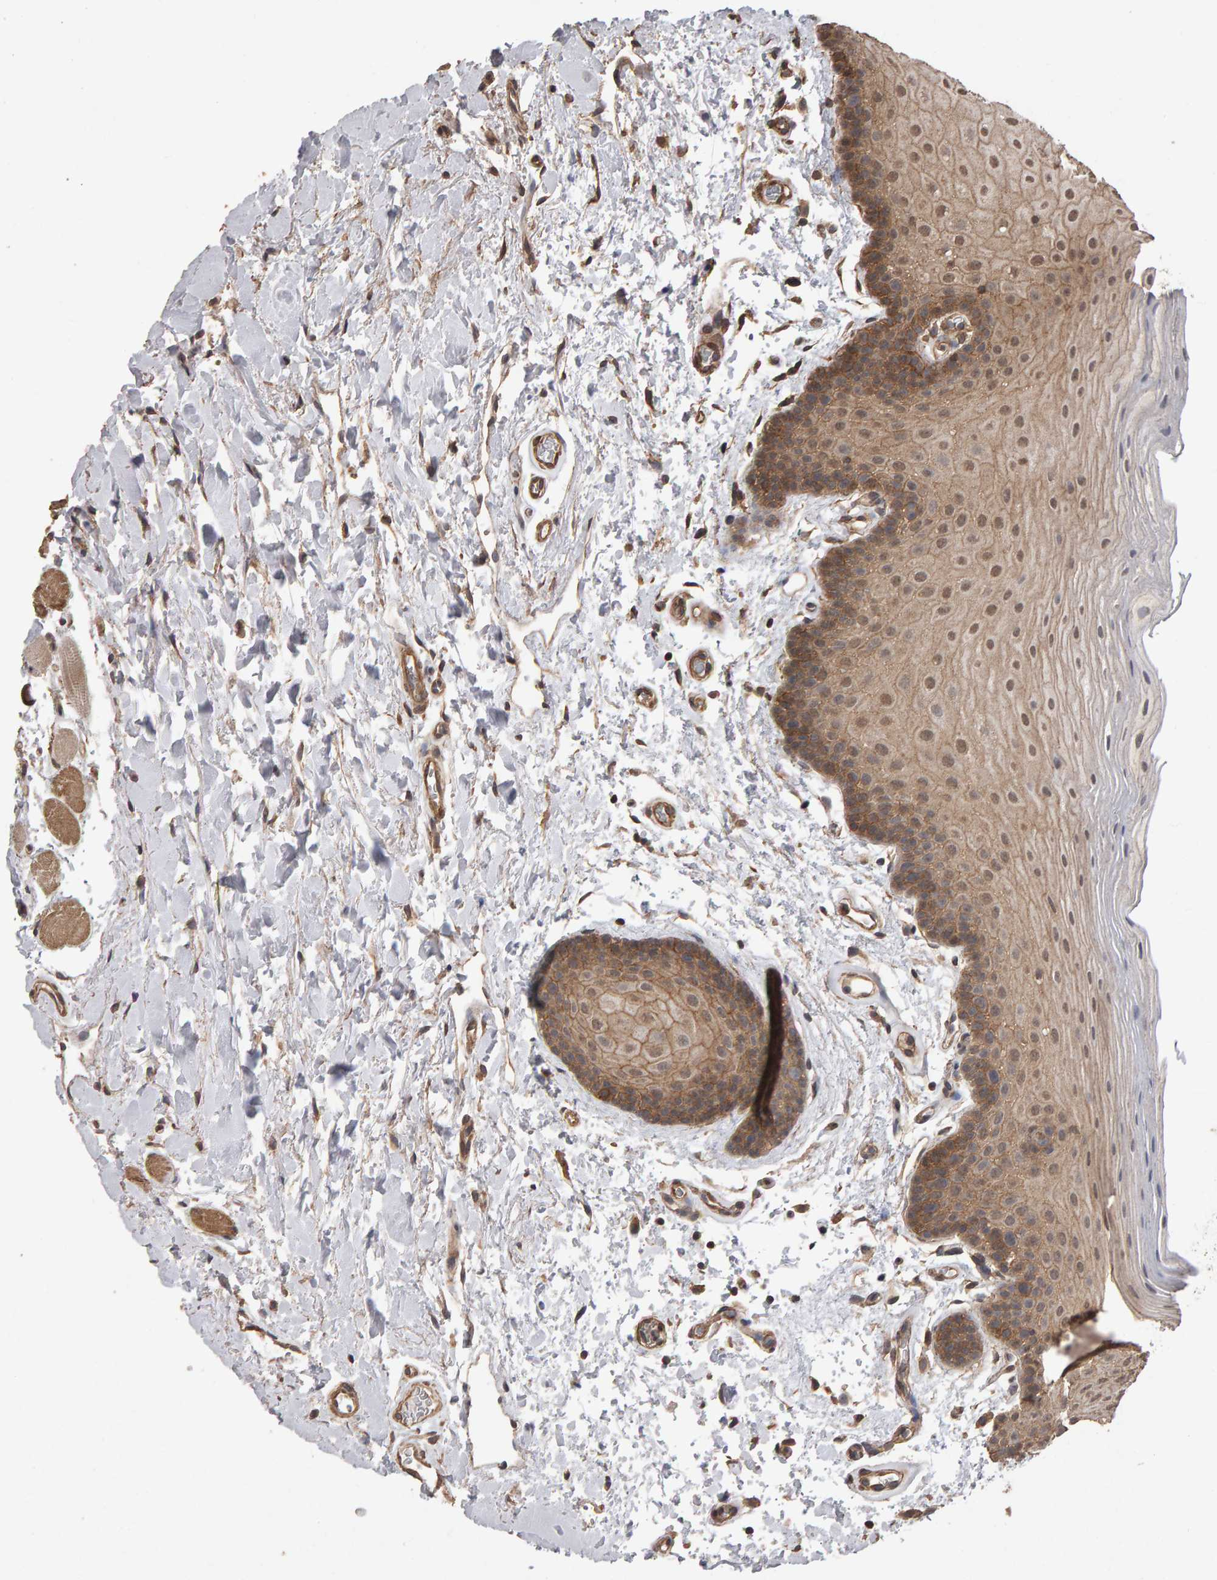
{"staining": {"intensity": "moderate", "quantity": ">75%", "location": "cytoplasmic/membranous,nuclear"}, "tissue": "oral mucosa", "cell_type": "Squamous epithelial cells", "image_type": "normal", "snomed": [{"axis": "morphology", "description": "Normal tissue, NOS"}, {"axis": "topography", "description": "Oral tissue"}], "caption": "This histopathology image reveals unremarkable oral mucosa stained with IHC to label a protein in brown. The cytoplasmic/membranous,nuclear of squamous epithelial cells show moderate positivity for the protein. Nuclei are counter-stained blue.", "gene": "SCRIB", "patient": {"sex": "male", "age": 62}}